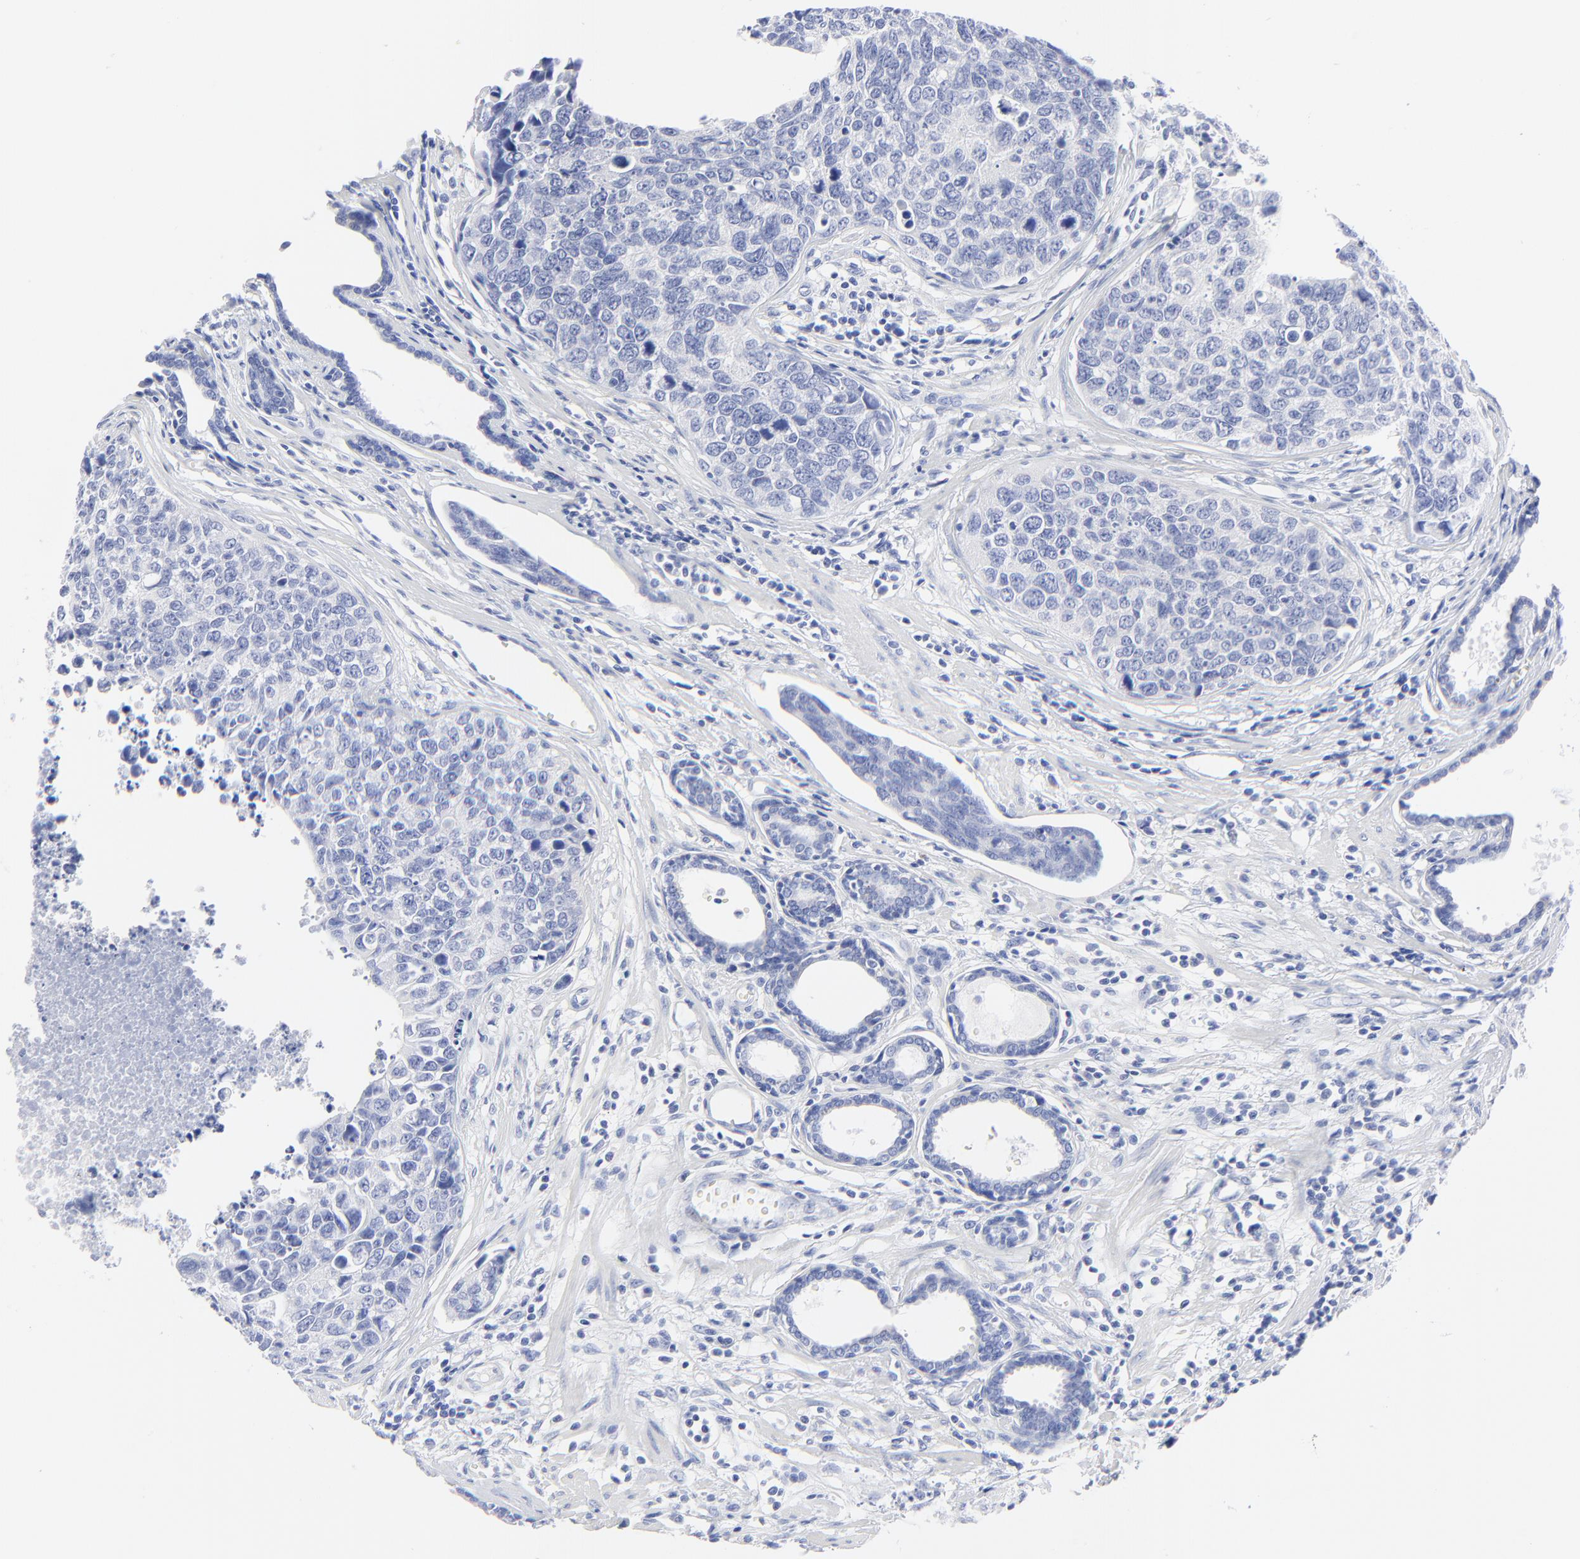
{"staining": {"intensity": "negative", "quantity": "none", "location": "none"}, "tissue": "urothelial cancer", "cell_type": "Tumor cells", "image_type": "cancer", "snomed": [{"axis": "morphology", "description": "Urothelial carcinoma, High grade"}, {"axis": "topography", "description": "Urinary bladder"}], "caption": "There is no significant positivity in tumor cells of urothelial cancer.", "gene": "PSD3", "patient": {"sex": "male", "age": 81}}